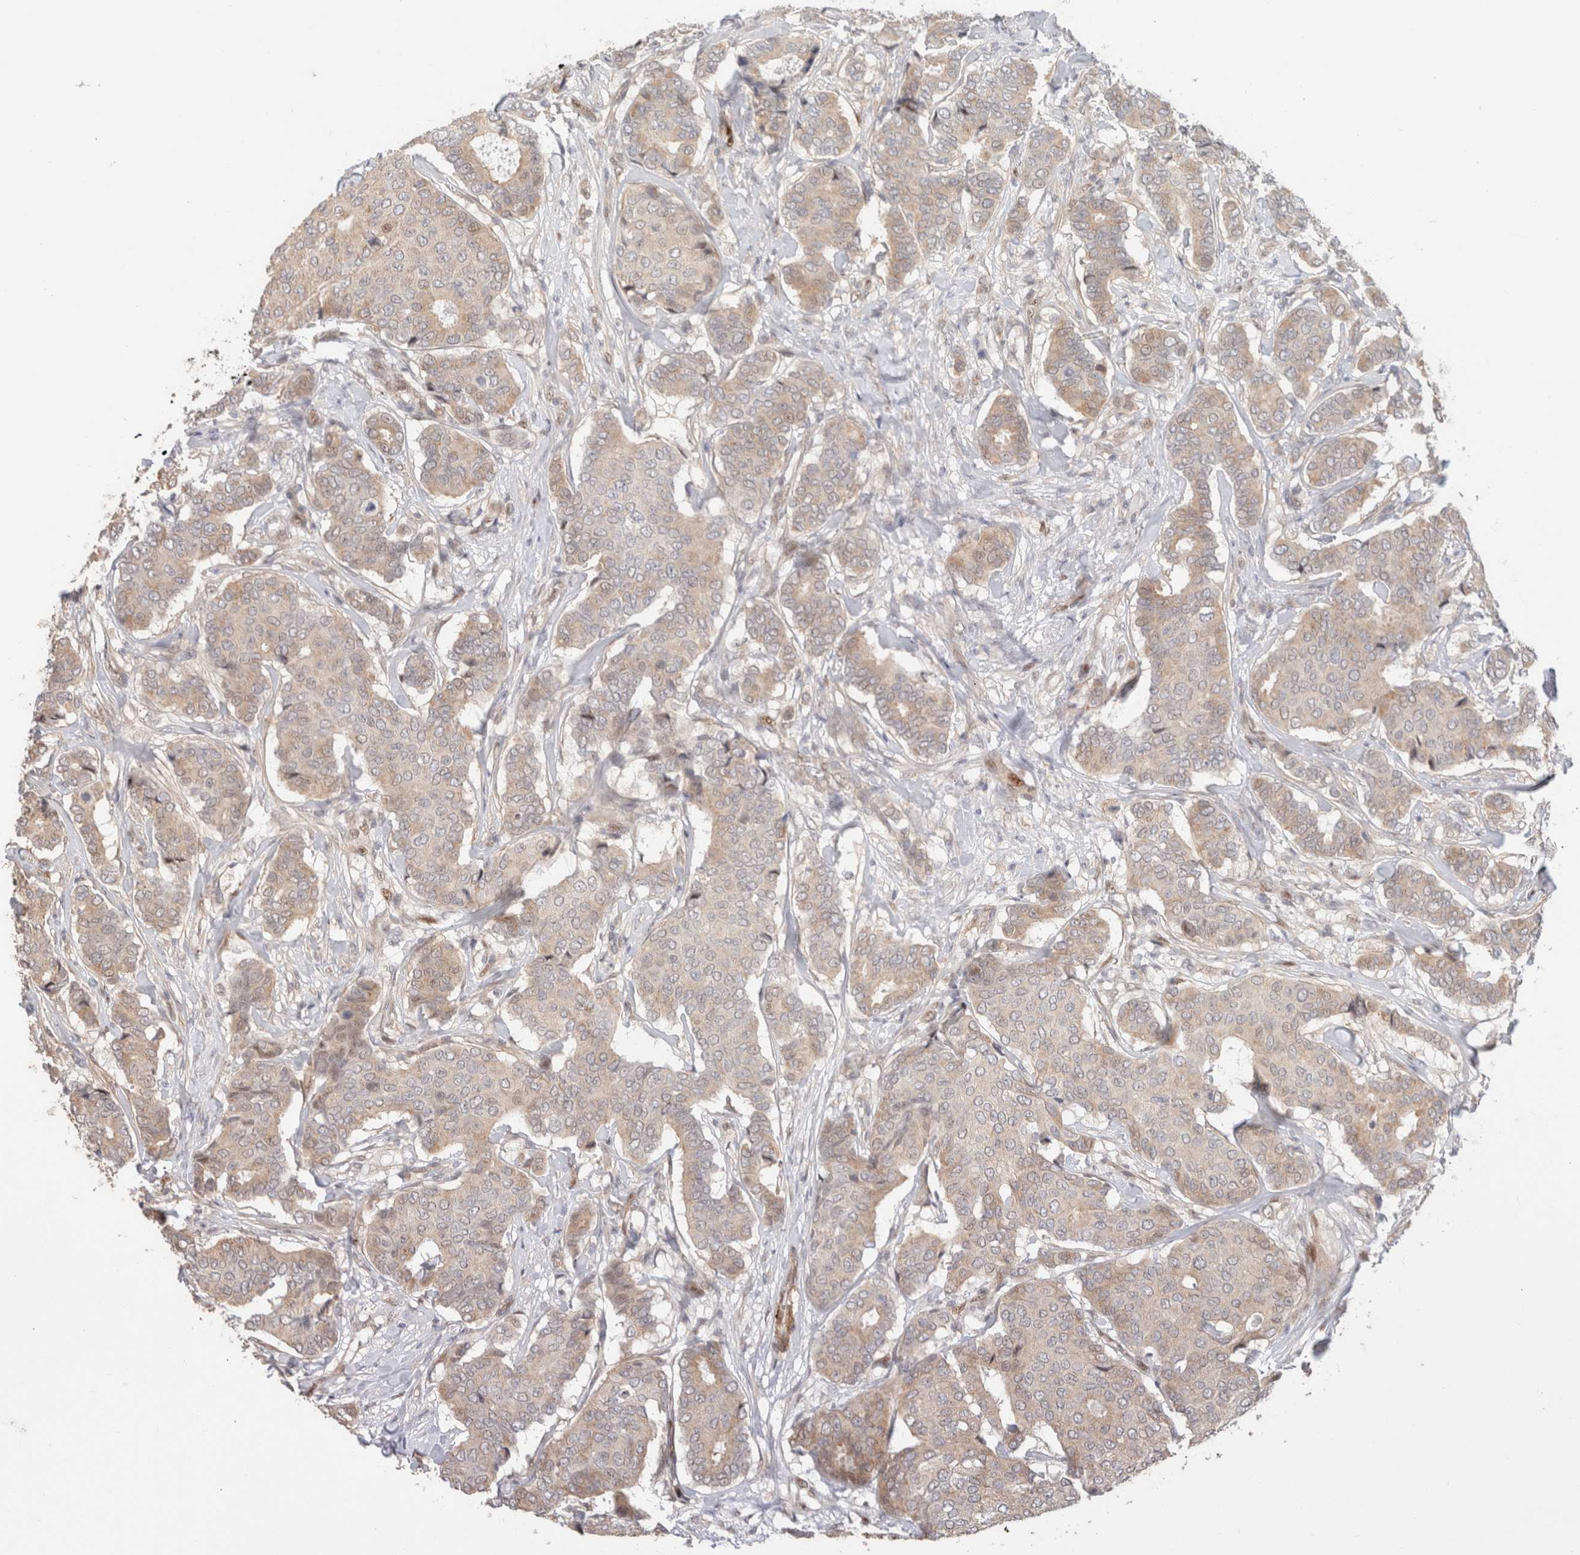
{"staining": {"intensity": "weak", "quantity": ">75%", "location": "cytoplasmic/membranous"}, "tissue": "breast cancer", "cell_type": "Tumor cells", "image_type": "cancer", "snomed": [{"axis": "morphology", "description": "Duct carcinoma"}, {"axis": "topography", "description": "Breast"}], "caption": "Intraductal carcinoma (breast) stained with immunohistochemistry demonstrates weak cytoplasmic/membranous expression in approximately >75% of tumor cells. (DAB IHC, brown staining for protein, blue staining for nuclei).", "gene": "ID3", "patient": {"sex": "female", "age": 75}}